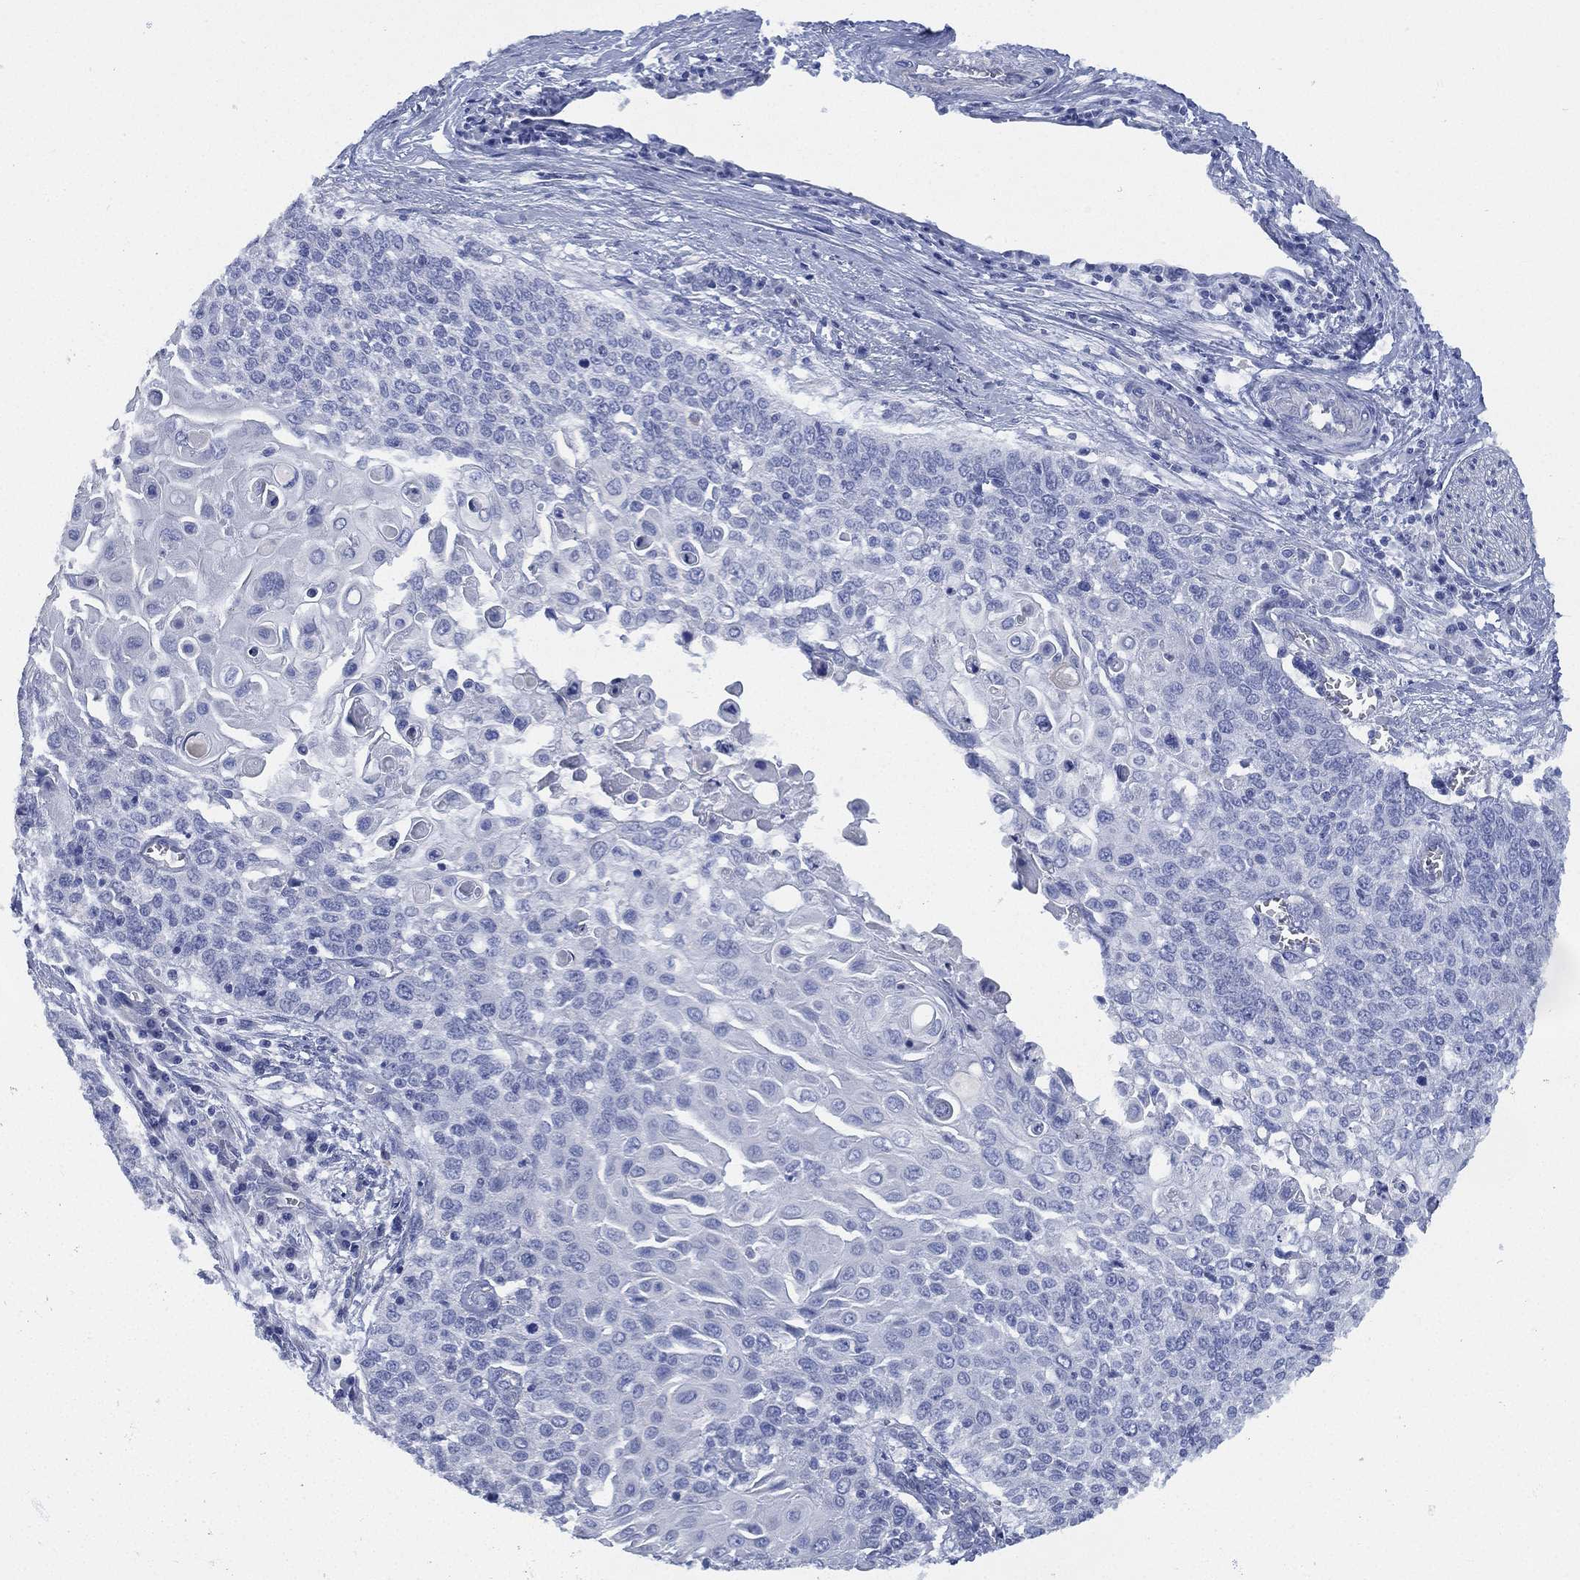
{"staining": {"intensity": "negative", "quantity": "none", "location": "none"}, "tissue": "cervical cancer", "cell_type": "Tumor cells", "image_type": "cancer", "snomed": [{"axis": "morphology", "description": "Squamous cell carcinoma, NOS"}, {"axis": "topography", "description": "Cervix"}], "caption": "Tumor cells are negative for protein expression in human cervical cancer.", "gene": "CCDC70", "patient": {"sex": "female", "age": 39}}